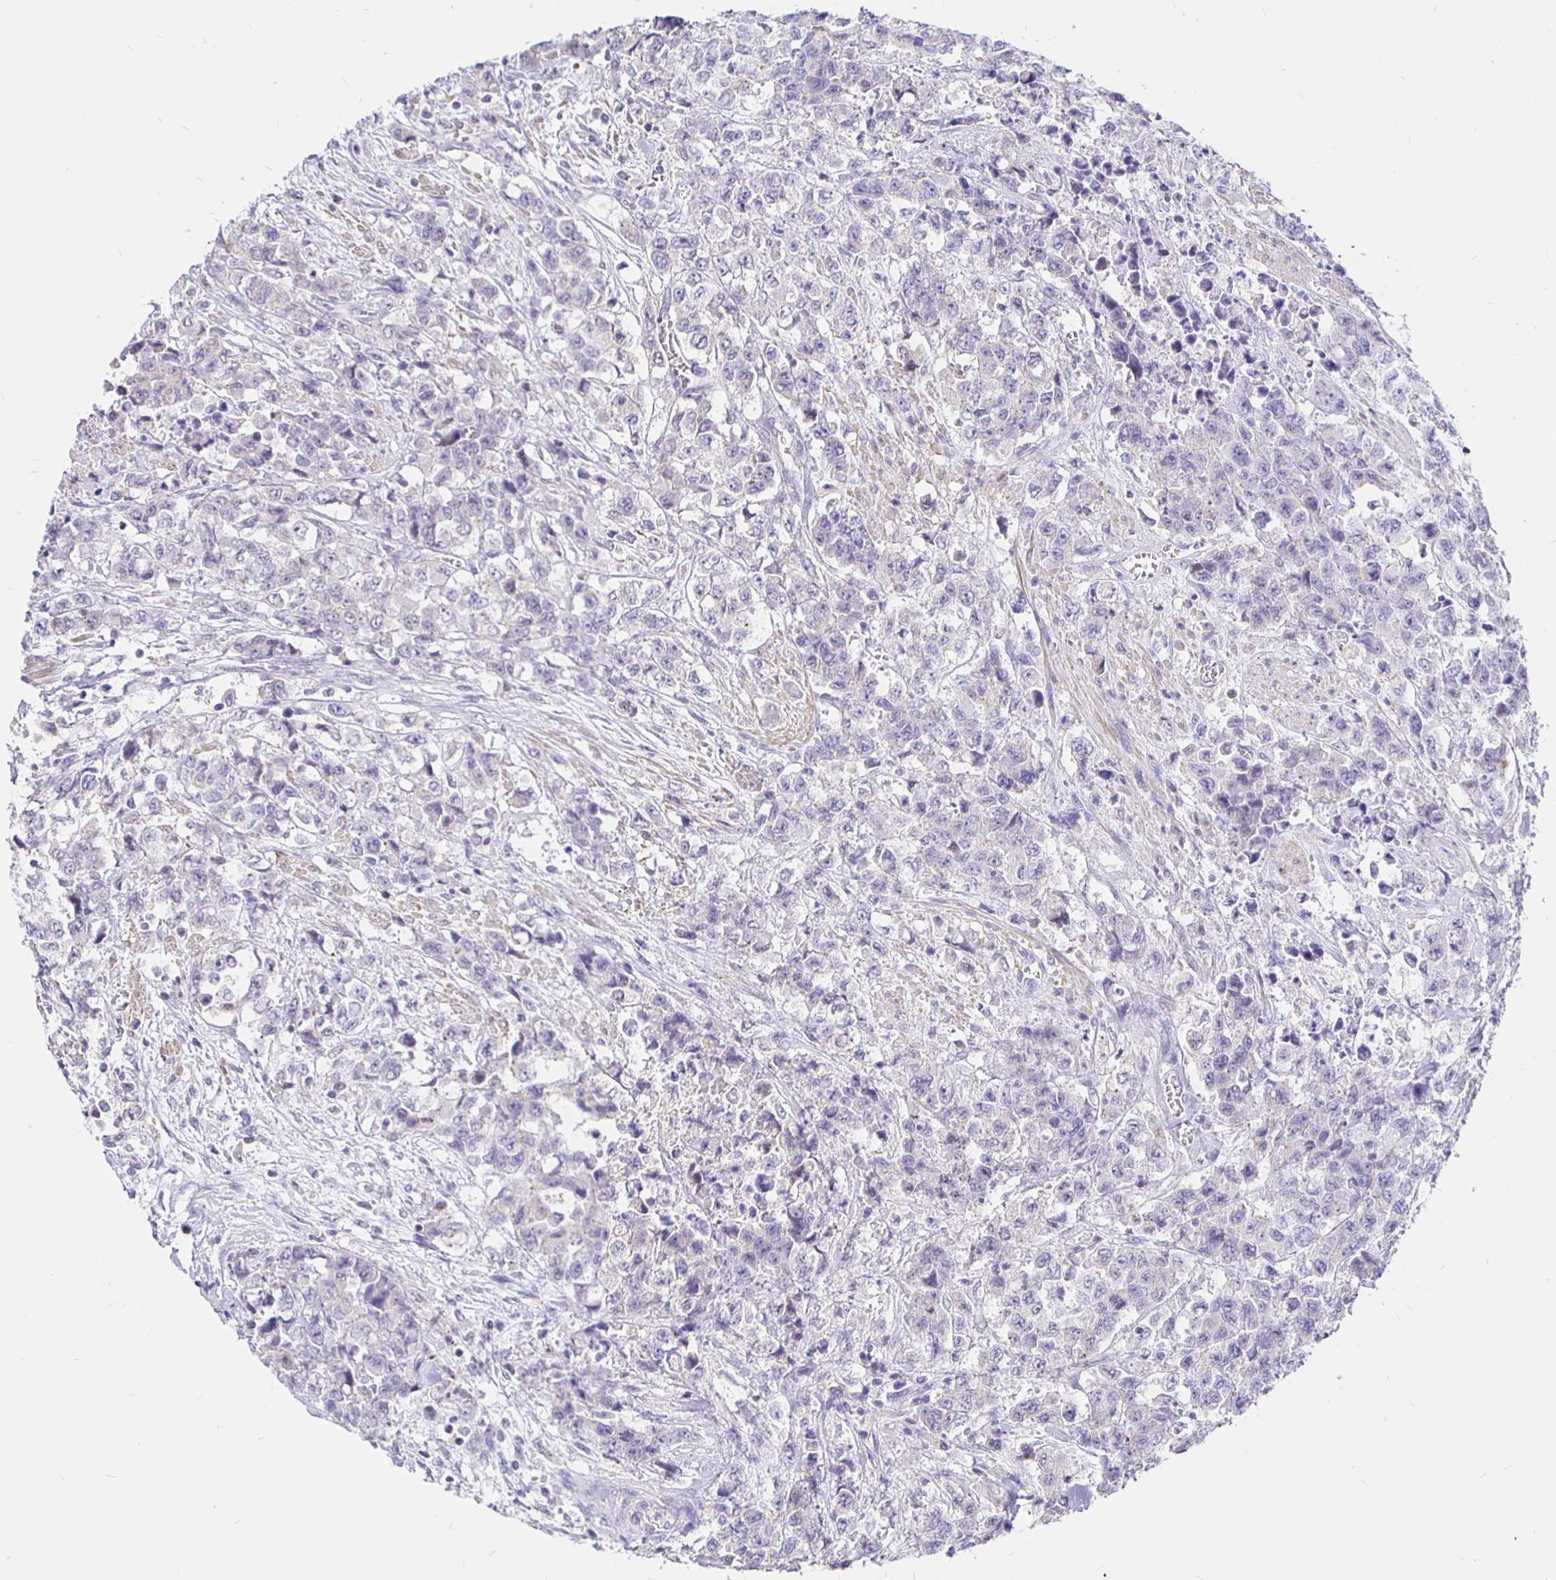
{"staining": {"intensity": "negative", "quantity": "none", "location": "none"}, "tissue": "urothelial cancer", "cell_type": "Tumor cells", "image_type": "cancer", "snomed": [{"axis": "morphology", "description": "Urothelial carcinoma, High grade"}, {"axis": "topography", "description": "Urinary bladder"}], "caption": "There is no significant positivity in tumor cells of high-grade urothelial carcinoma. The staining was performed using DAB (3,3'-diaminobenzidine) to visualize the protein expression in brown, while the nuclei were stained in blue with hematoxylin (Magnification: 20x).", "gene": "NECAB1", "patient": {"sex": "female", "age": 78}}